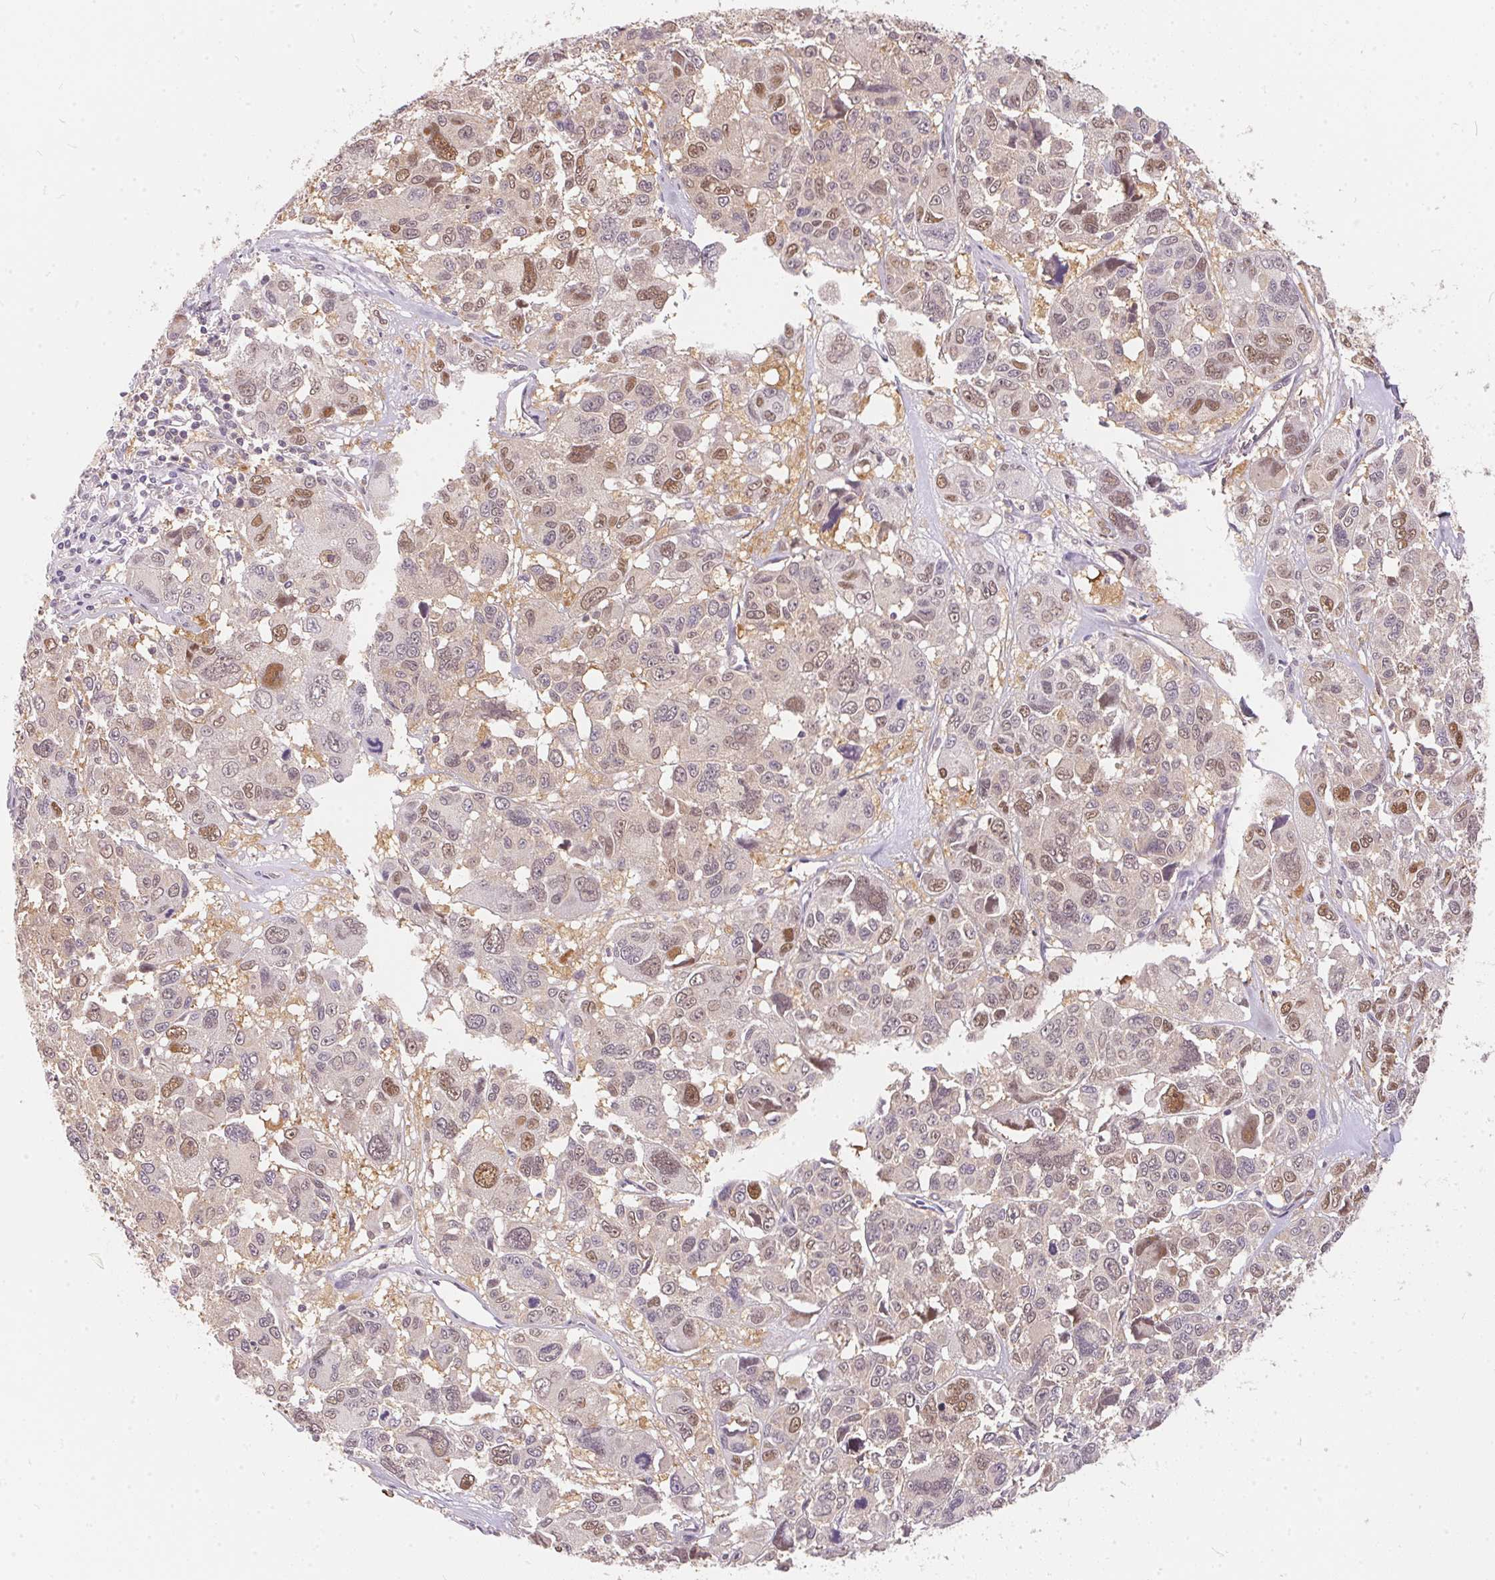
{"staining": {"intensity": "moderate", "quantity": "25%-75%", "location": "nuclear"}, "tissue": "melanoma", "cell_type": "Tumor cells", "image_type": "cancer", "snomed": [{"axis": "morphology", "description": "Malignant melanoma, NOS"}, {"axis": "topography", "description": "Skin"}], "caption": "Melanoma stained for a protein (brown) reveals moderate nuclear positive positivity in about 25%-75% of tumor cells.", "gene": "BLMH", "patient": {"sex": "female", "age": 66}}